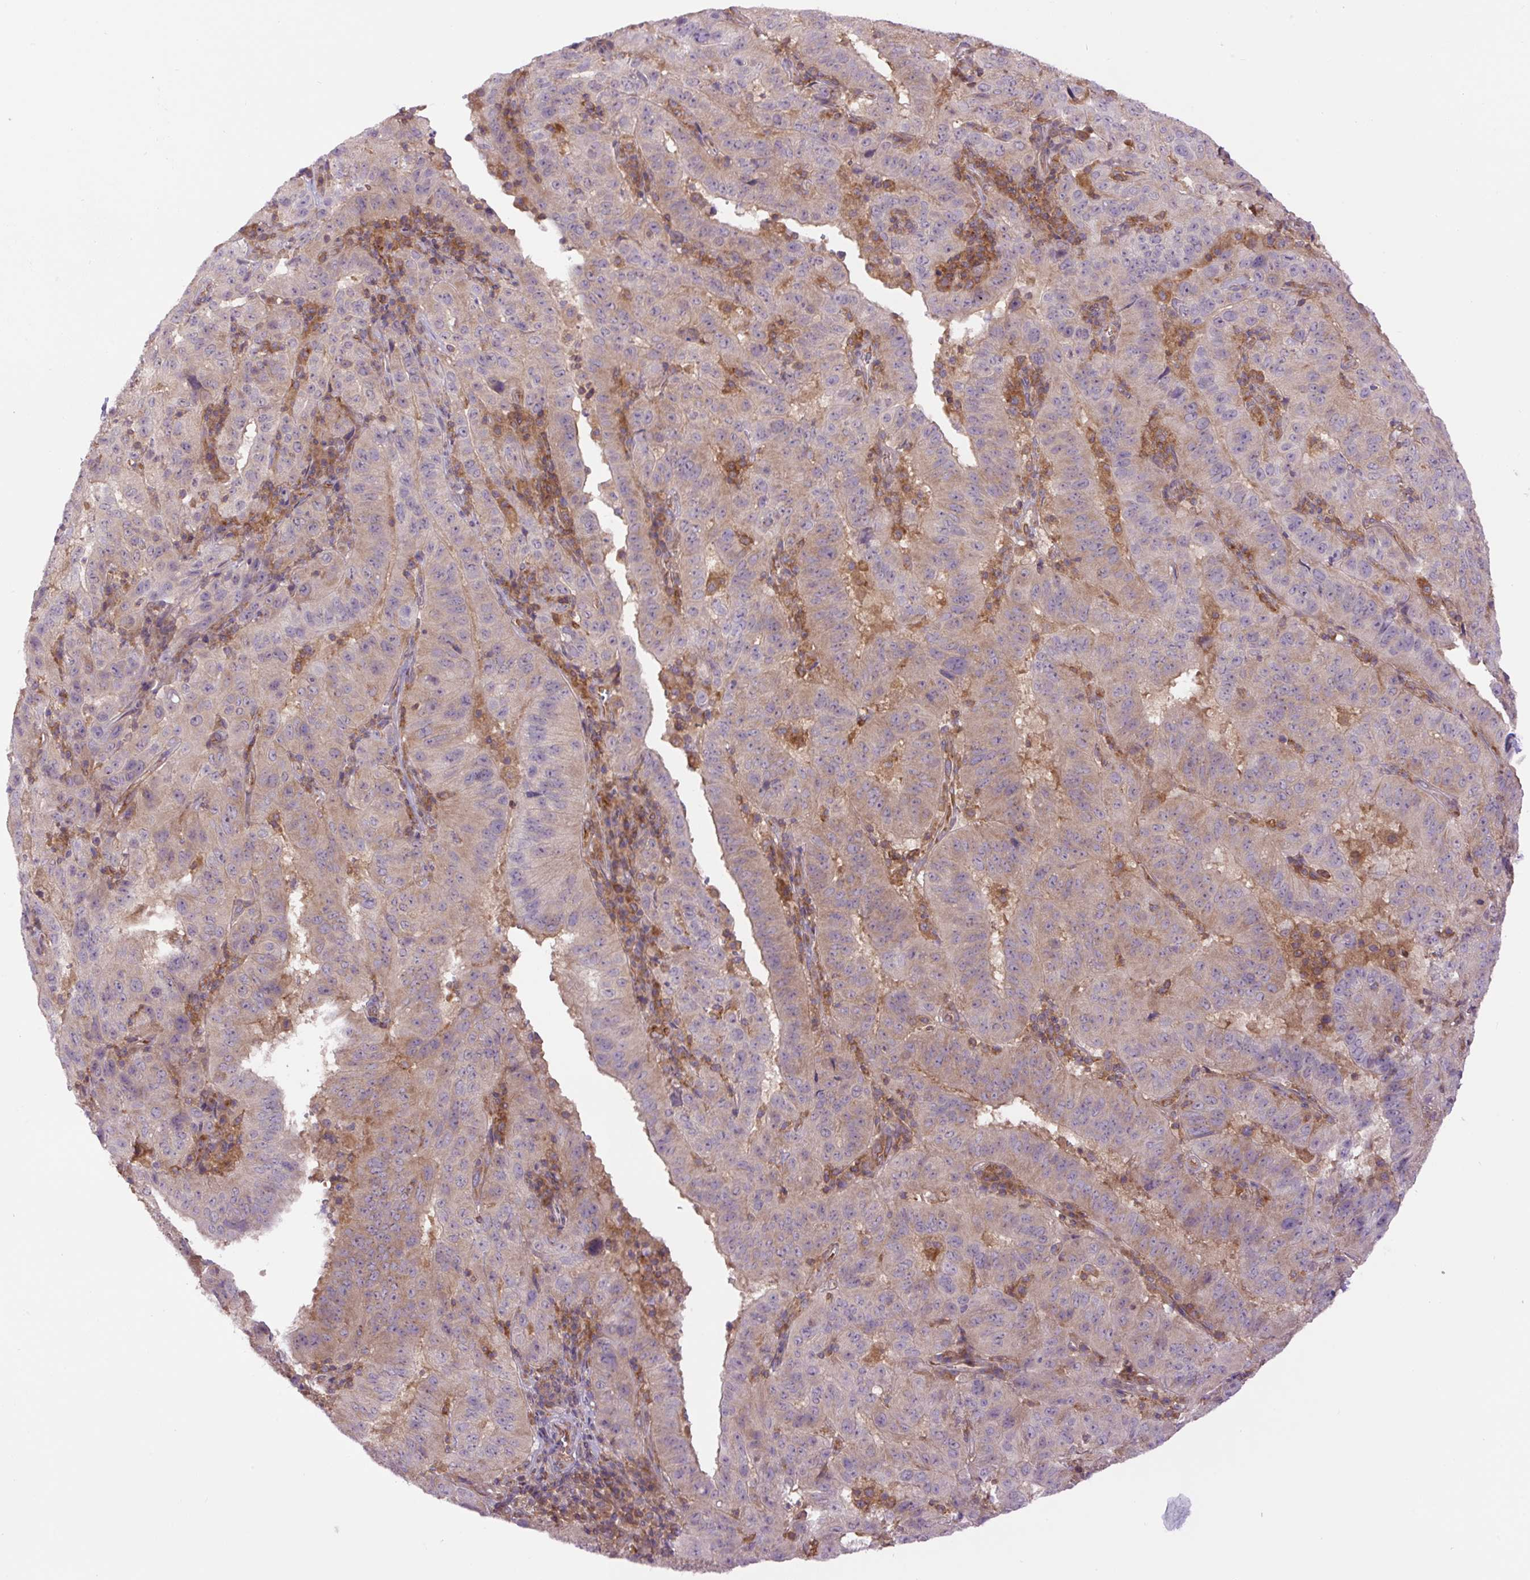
{"staining": {"intensity": "weak", "quantity": "25%-75%", "location": "cytoplasmic/membranous"}, "tissue": "pancreatic cancer", "cell_type": "Tumor cells", "image_type": "cancer", "snomed": [{"axis": "morphology", "description": "Adenocarcinoma, NOS"}, {"axis": "topography", "description": "Pancreas"}], "caption": "Immunohistochemical staining of human adenocarcinoma (pancreatic) reveals low levels of weak cytoplasmic/membranous protein staining in about 25%-75% of tumor cells.", "gene": "MINK1", "patient": {"sex": "male", "age": 63}}